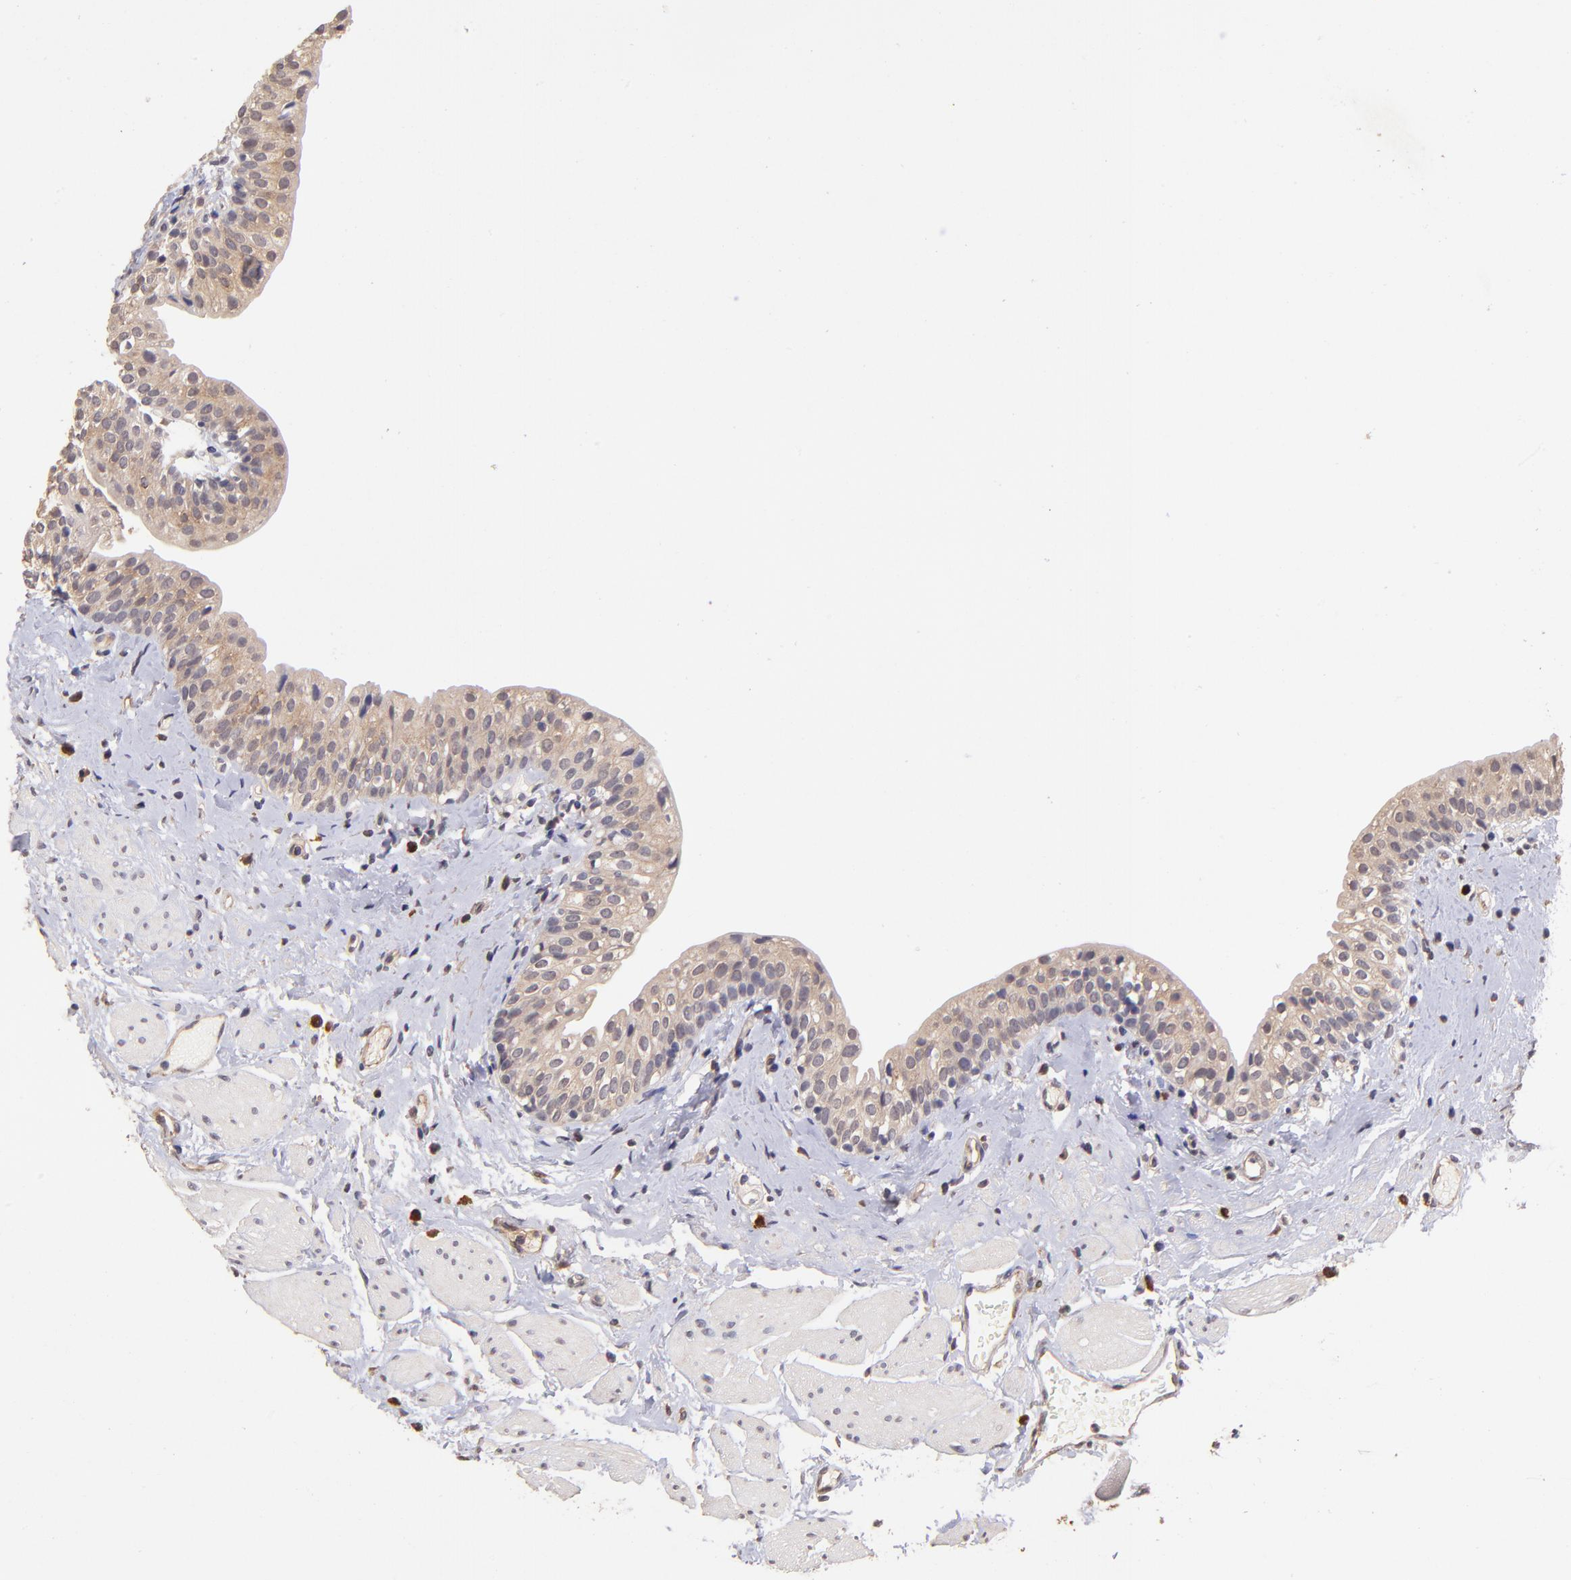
{"staining": {"intensity": "weak", "quantity": ">75%", "location": "cytoplasmic/membranous"}, "tissue": "urinary bladder", "cell_type": "Urothelial cells", "image_type": "normal", "snomed": [{"axis": "morphology", "description": "Normal tissue, NOS"}, {"axis": "topography", "description": "Urinary bladder"}], "caption": "The photomicrograph shows staining of benign urinary bladder, revealing weak cytoplasmic/membranous protein staining (brown color) within urothelial cells. Immunohistochemistry (ihc) stains the protein in brown and the nuclei are stained blue.", "gene": "RNASEL", "patient": {"sex": "male", "age": 59}}